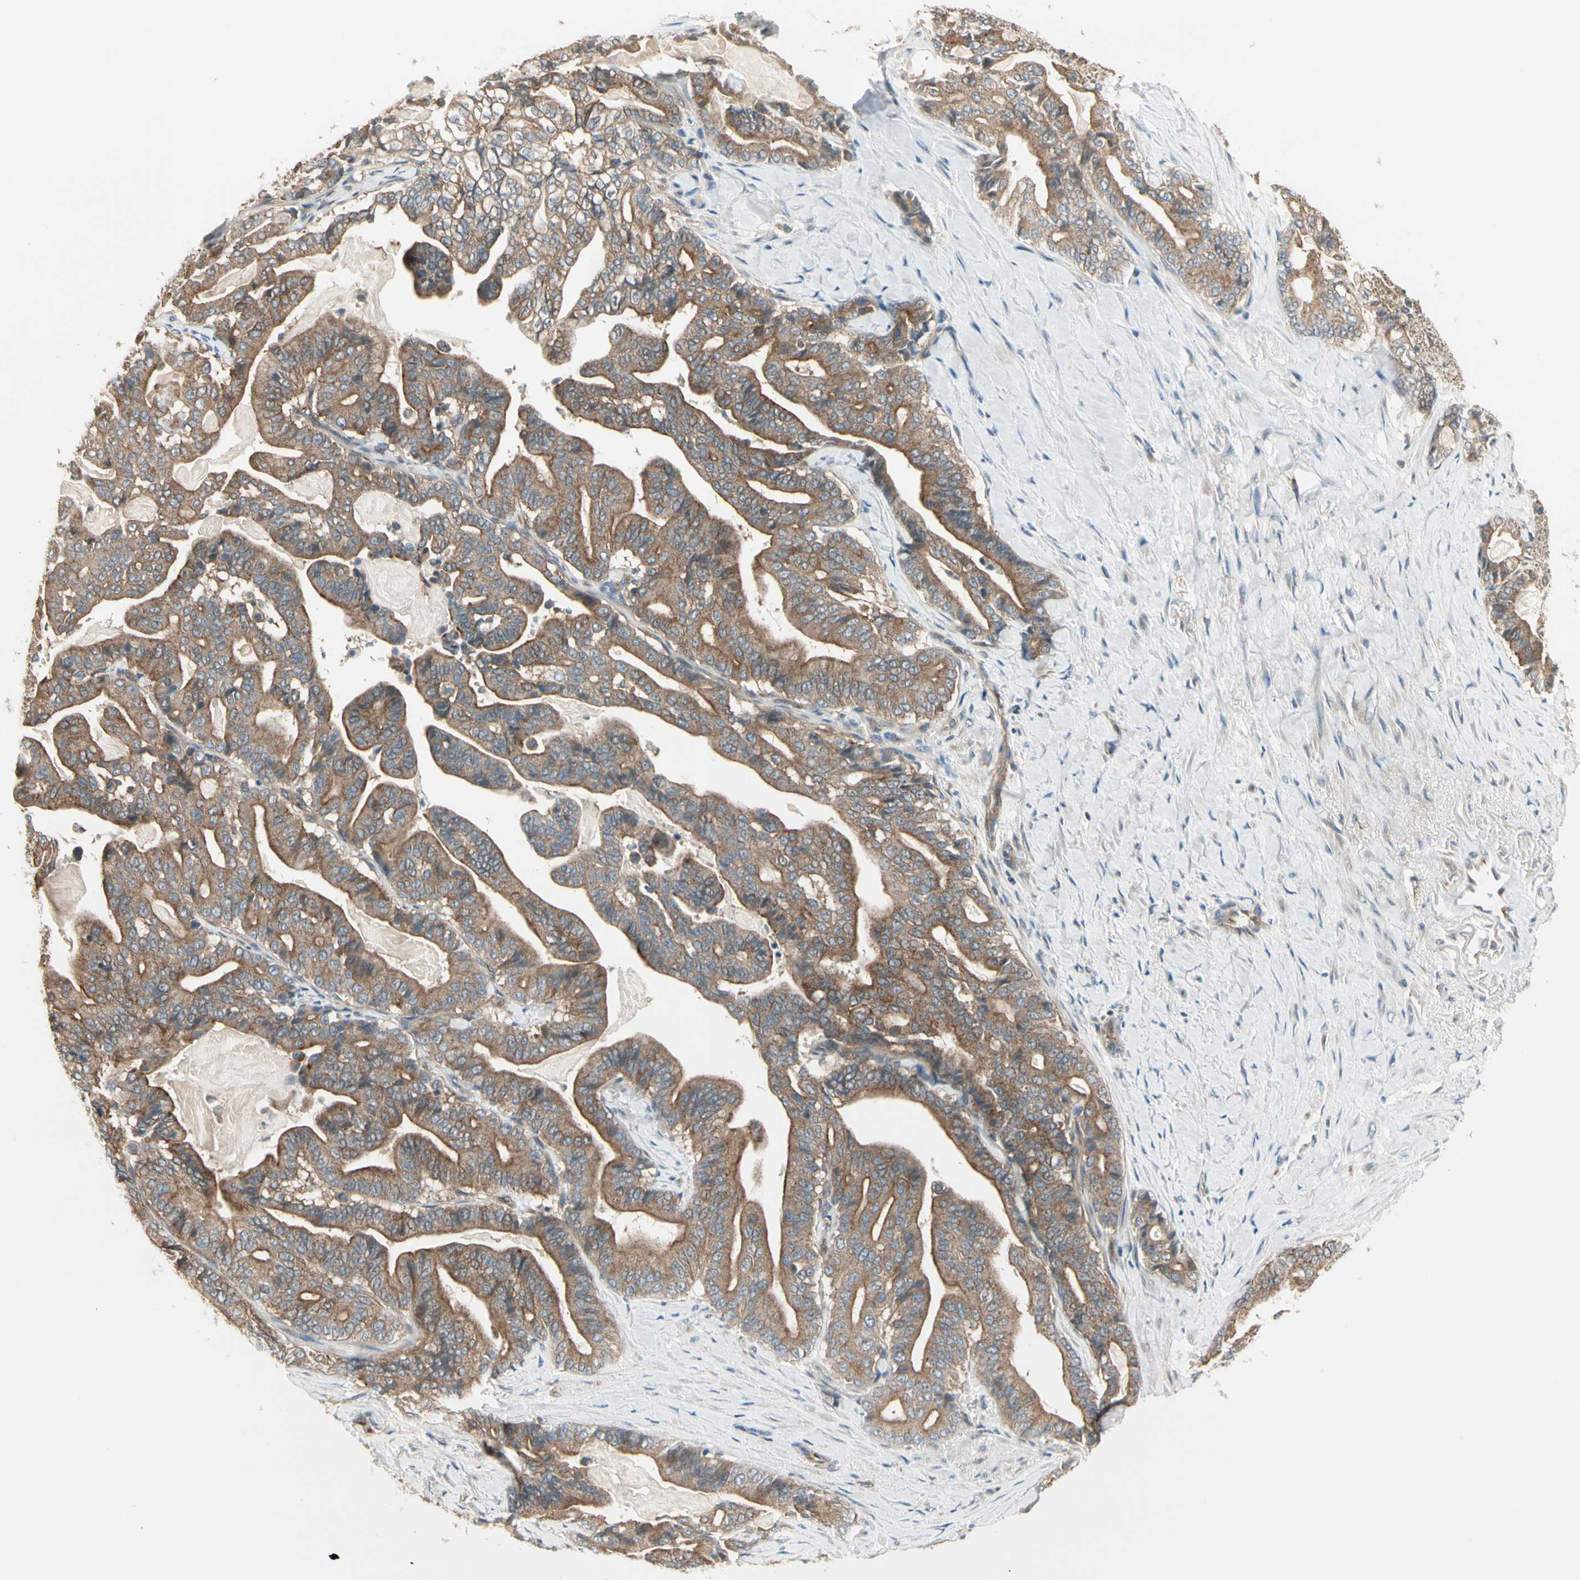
{"staining": {"intensity": "moderate", "quantity": ">75%", "location": "cytoplasmic/membranous"}, "tissue": "pancreatic cancer", "cell_type": "Tumor cells", "image_type": "cancer", "snomed": [{"axis": "morphology", "description": "Adenocarcinoma, NOS"}, {"axis": "topography", "description": "Pancreas"}], "caption": "About >75% of tumor cells in human pancreatic adenocarcinoma exhibit moderate cytoplasmic/membranous protein positivity as visualized by brown immunohistochemical staining.", "gene": "AGFG1", "patient": {"sex": "male", "age": 63}}